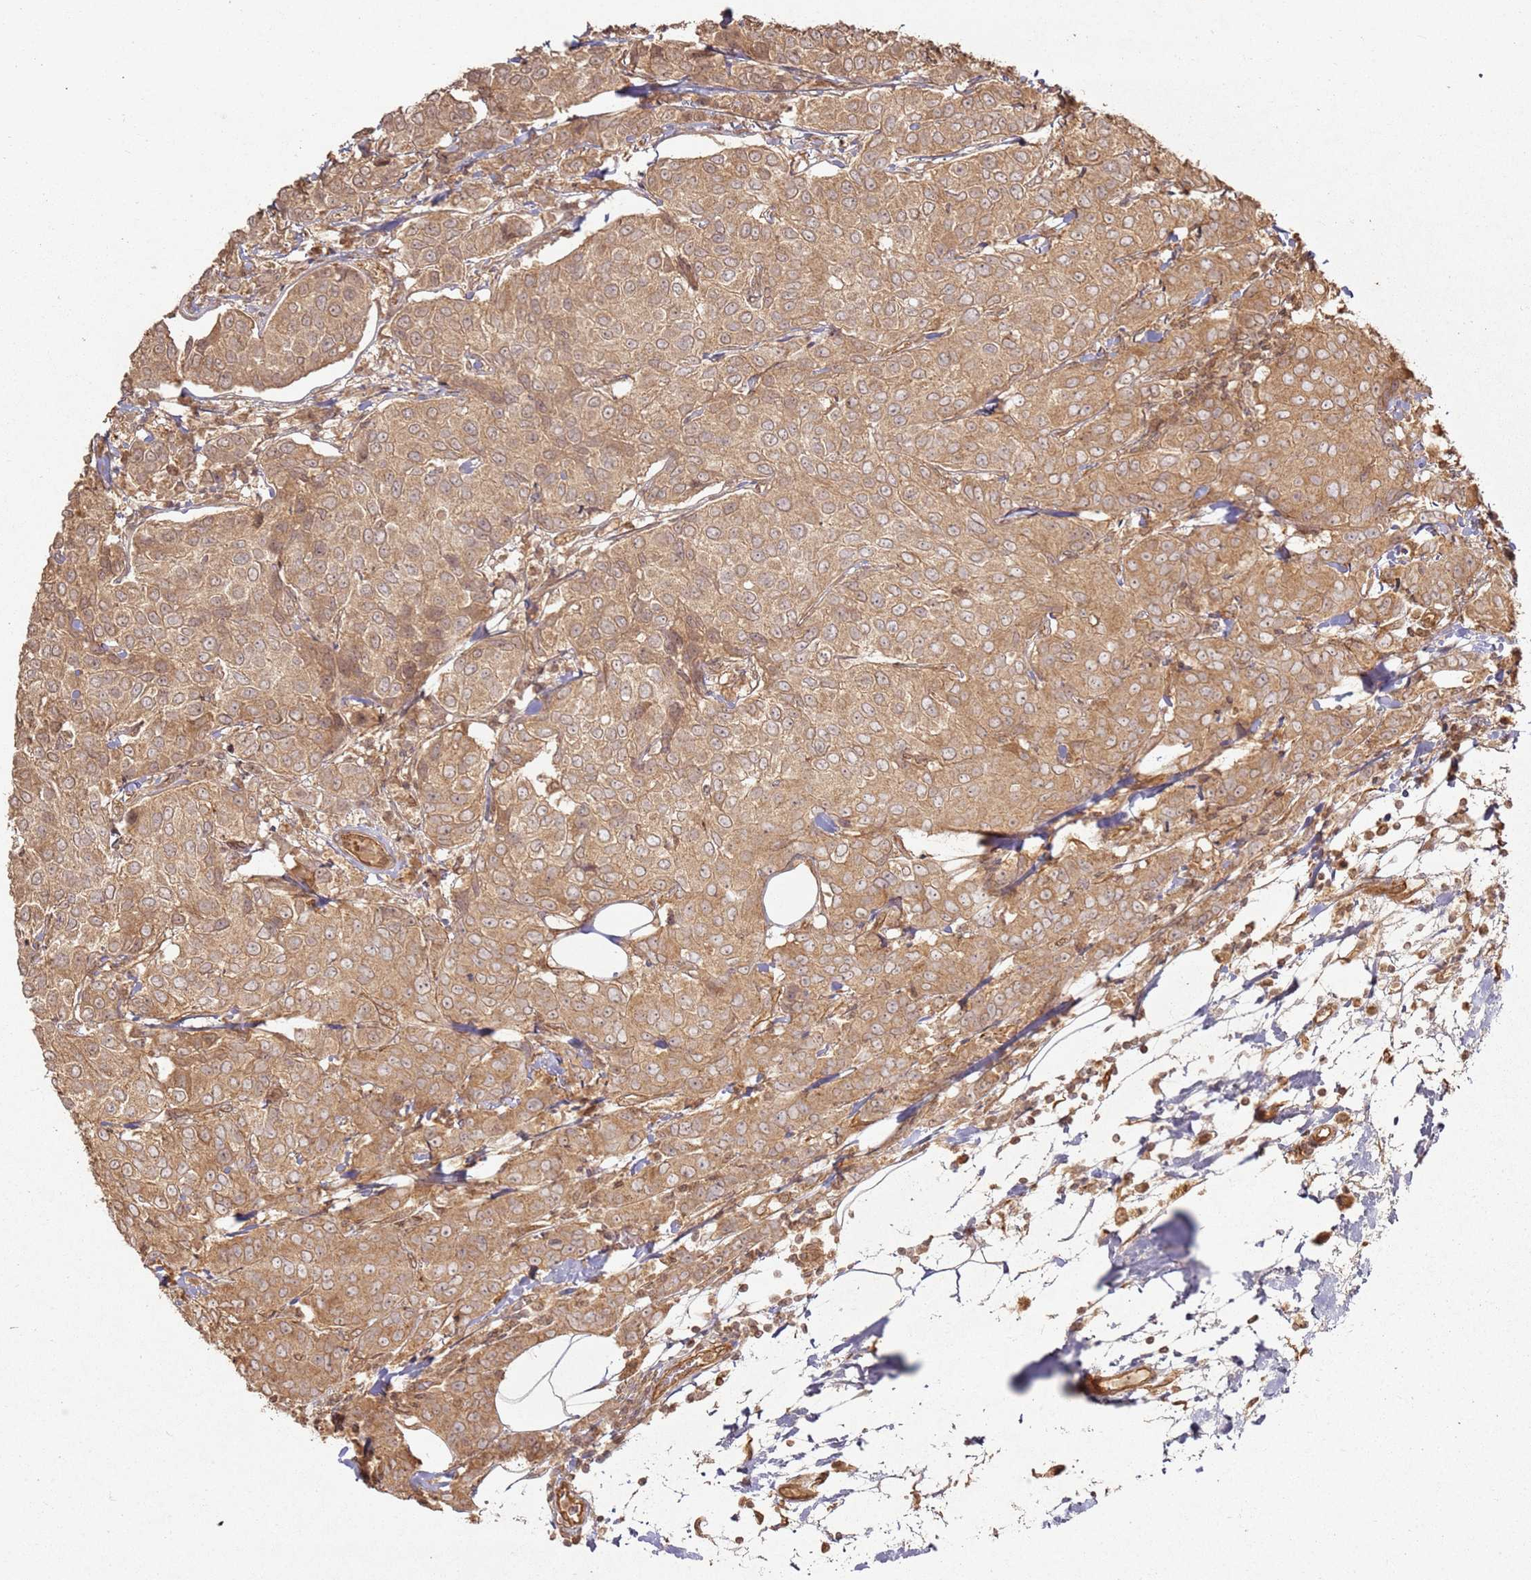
{"staining": {"intensity": "moderate", "quantity": ">75%", "location": "cytoplasmic/membranous"}, "tissue": "breast cancer", "cell_type": "Tumor cells", "image_type": "cancer", "snomed": [{"axis": "morphology", "description": "Duct carcinoma"}, {"axis": "topography", "description": "Breast"}], "caption": "A brown stain shows moderate cytoplasmic/membranous expression of a protein in breast cancer tumor cells. The staining is performed using DAB brown chromogen to label protein expression. The nuclei are counter-stained blue using hematoxylin.", "gene": "ZNF776", "patient": {"sex": "female", "age": 55}}